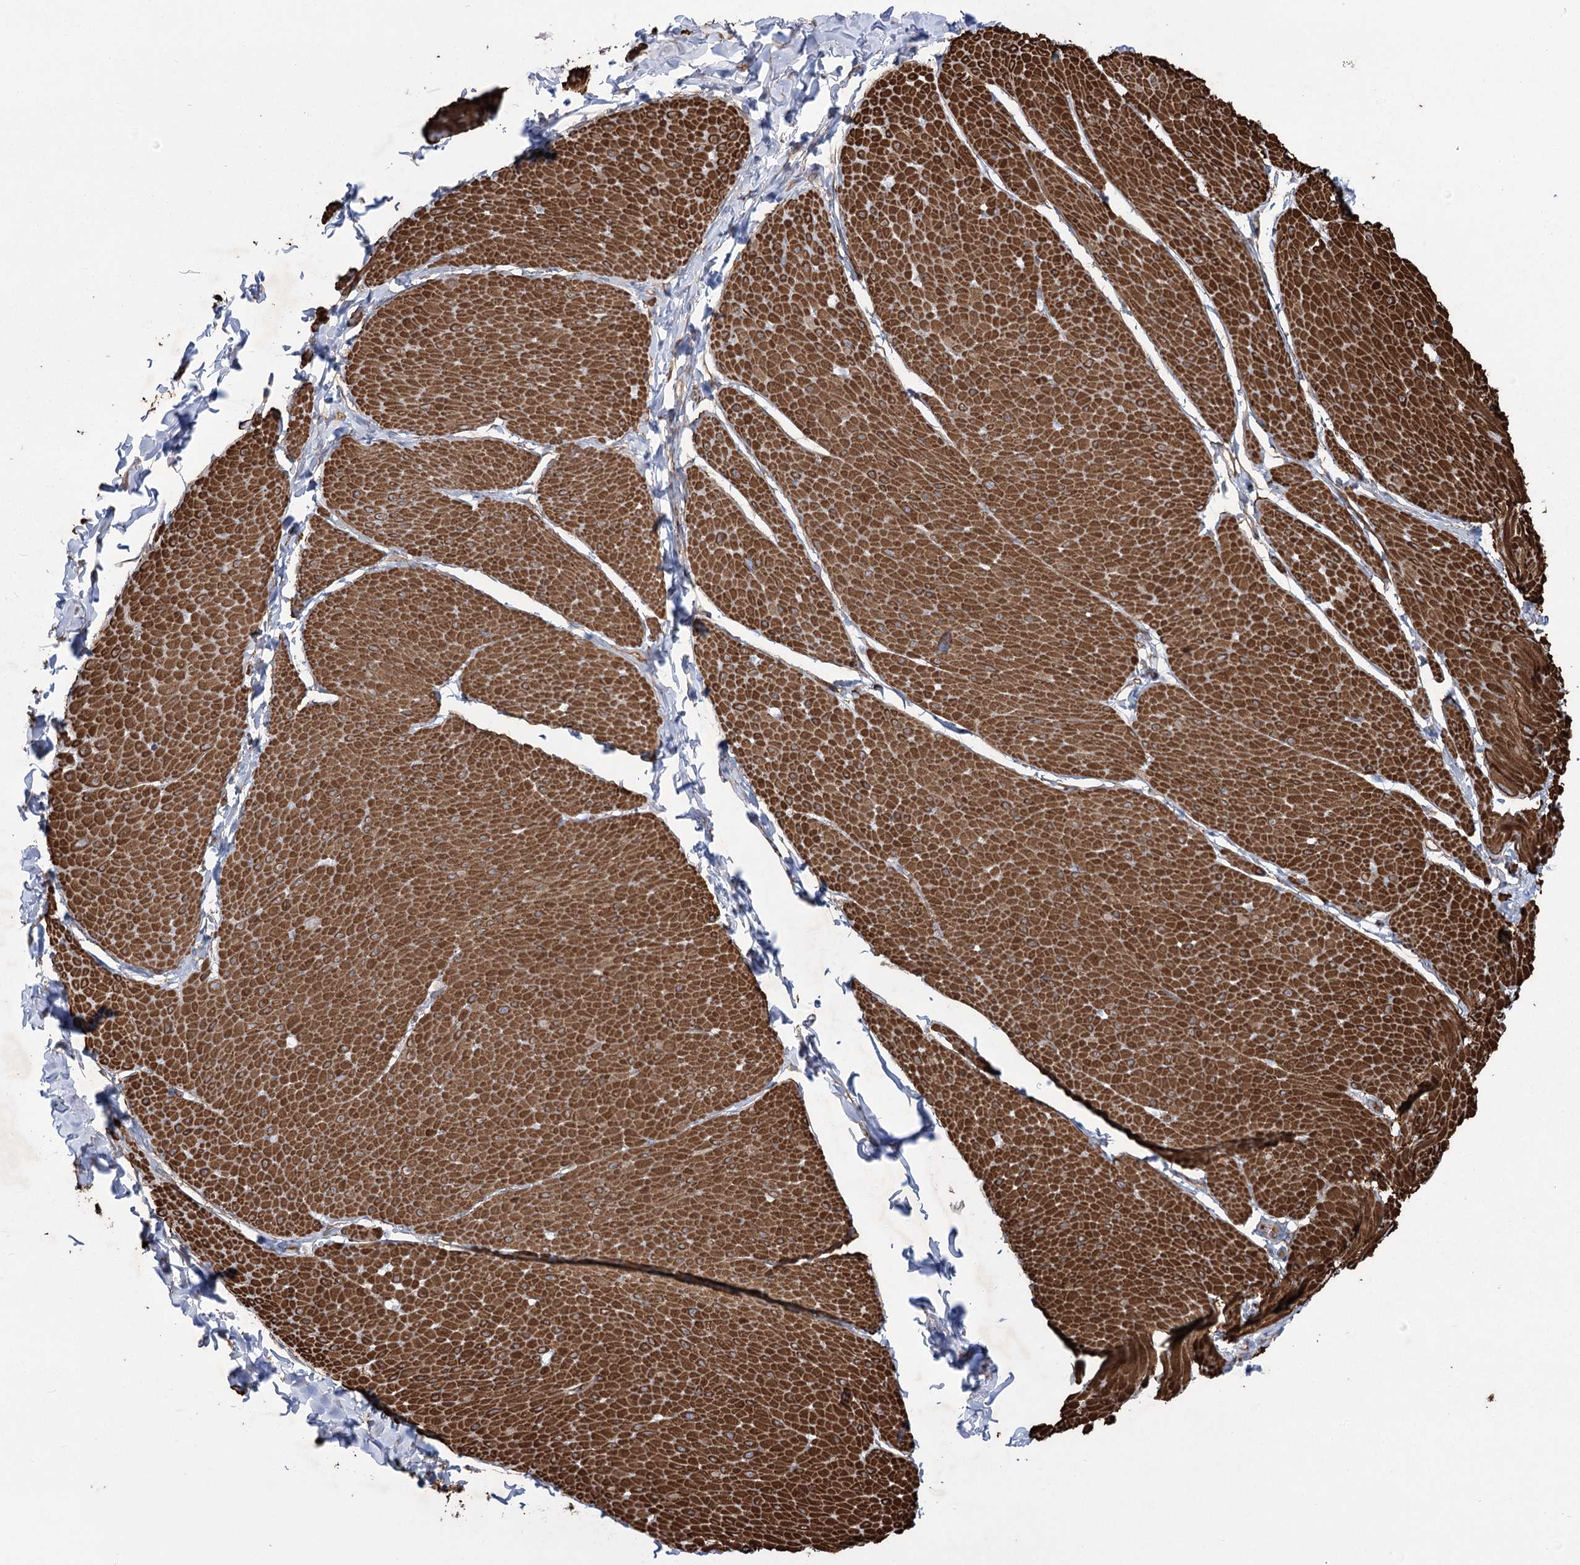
{"staining": {"intensity": "strong", "quantity": ">75%", "location": "cytoplasmic/membranous"}, "tissue": "smooth muscle", "cell_type": "Smooth muscle cells", "image_type": "normal", "snomed": [{"axis": "morphology", "description": "Urothelial carcinoma, High grade"}, {"axis": "topography", "description": "Urinary bladder"}], "caption": "DAB (3,3'-diaminobenzidine) immunohistochemical staining of benign human smooth muscle demonstrates strong cytoplasmic/membranous protein expression in about >75% of smooth muscle cells. Immunohistochemistry stains the protein of interest in brown and the nuclei are stained blue.", "gene": "PLEKHA5", "patient": {"sex": "male", "age": 46}}